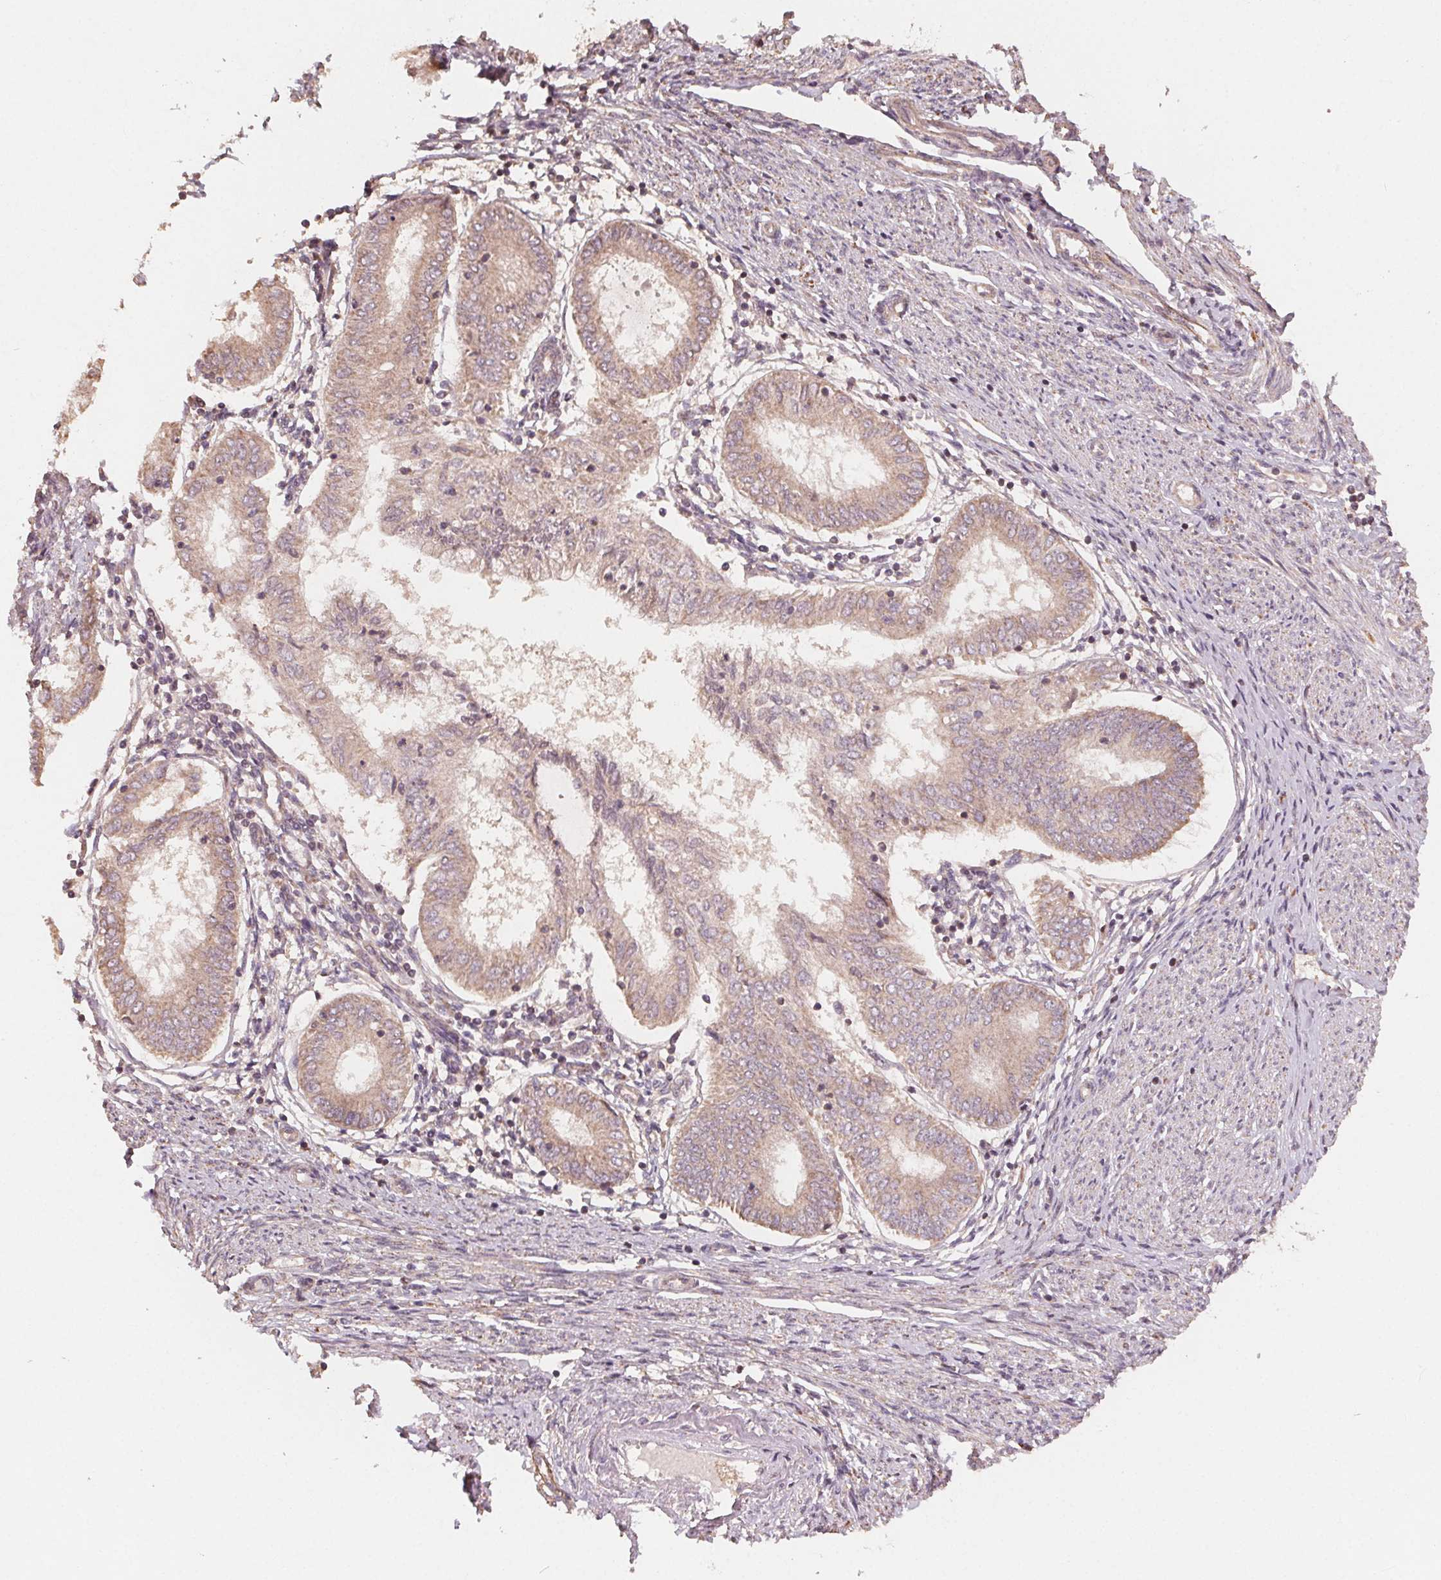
{"staining": {"intensity": "weak", "quantity": ">75%", "location": "cytoplasmic/membranous"}, "tissue": "endometrial cancer", "cell_type": "Tumor cells", "image_type": "cancer", "snomed": [{"axis": "morphology", "description": "Adenocarcinoma, NOS"}, {"axis": "topography", "description": "Endometrium"}], "caption": "Immunohistochemical staining of human adenocarcinoma (endometrial) demonstrates low levels of weak cytoplasmic/membranous protein staining in approximately >75% of tumor cells. (IHC, brightfield microscopy, high magnification).", "gene": "WBP2", "patient": {"sex": "female", "age": 68}}